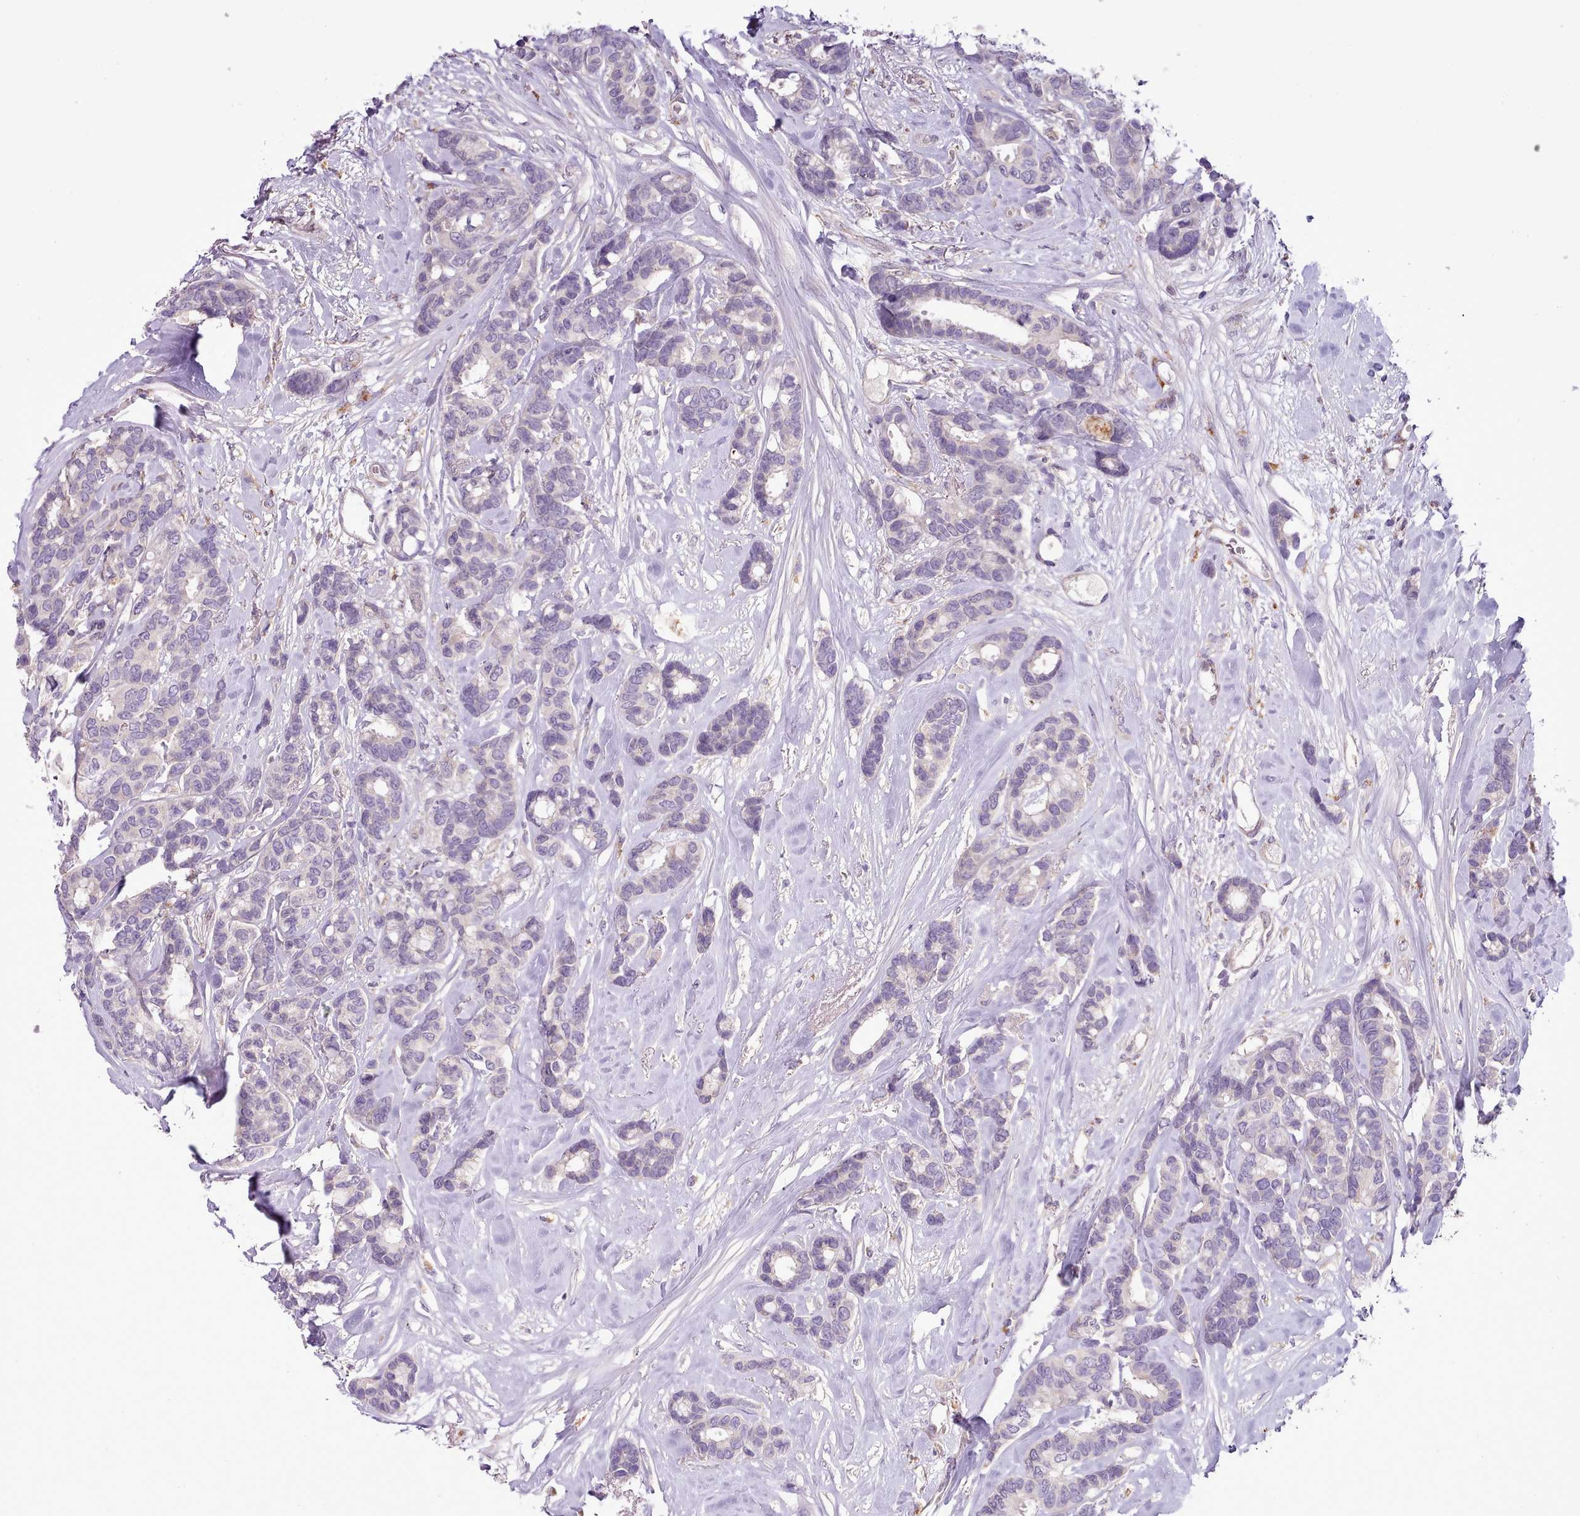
{"staining": {"intensity": "negative", "quantity": "none", "location": "none"}, "tissue": "breast cancer", "cell_type": "Tumor cells", "image_type": "cancer", "snomed": [{"axis": "morphology", "description": "Duct carcinoma"}, {"axis": "topography", "description": "Breast"}], "caption": "This is a photomicrograph of immunohistochemistry staining of breast intraductal carcinoma, which shows no positivity in tumor cells.", "gene": "SETX", "patient": {"sex": "female", "age": 87}}